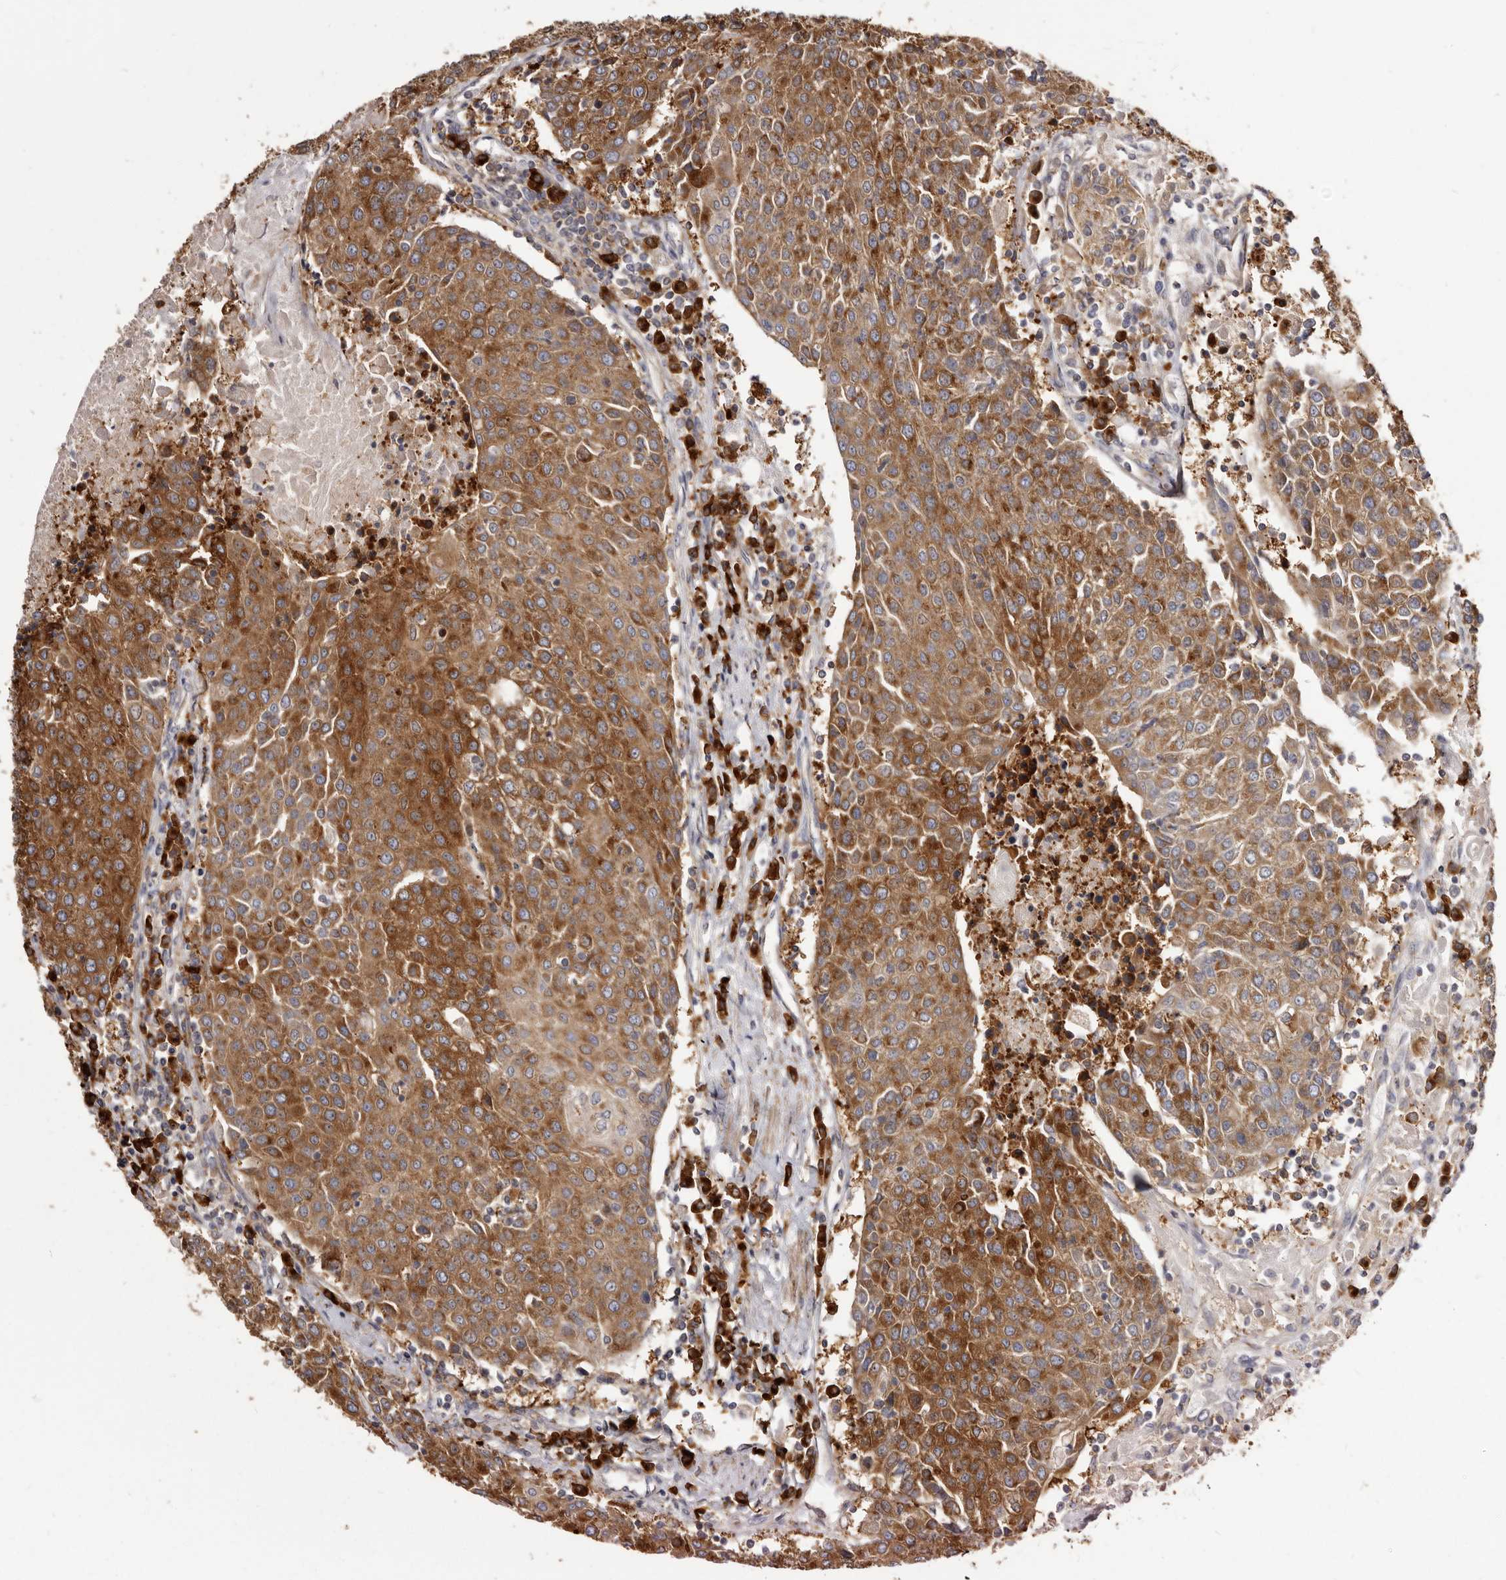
{"staining": {"intensity": "strong", "quantity": ">75%", "location": "cytoplasmic/membranous"}, "tissue": "urothelial cancer", "cell_type": "Tumor cells", "image_type": "cancer", "snomed": [{"axis": "morphology", "description": "Urothelial carcinoma, High grade"}, {"axis": "topography", "description": "Urinary bladder"}], "caption": "This histopathology image displays immunohistochemistry staining of human urothelial cancer, with high strong cytoplasmic/membranous expression in about >75% of tumor cells.", "gene": "TPD52", "patient": {"sex": "female", "age": 85}}